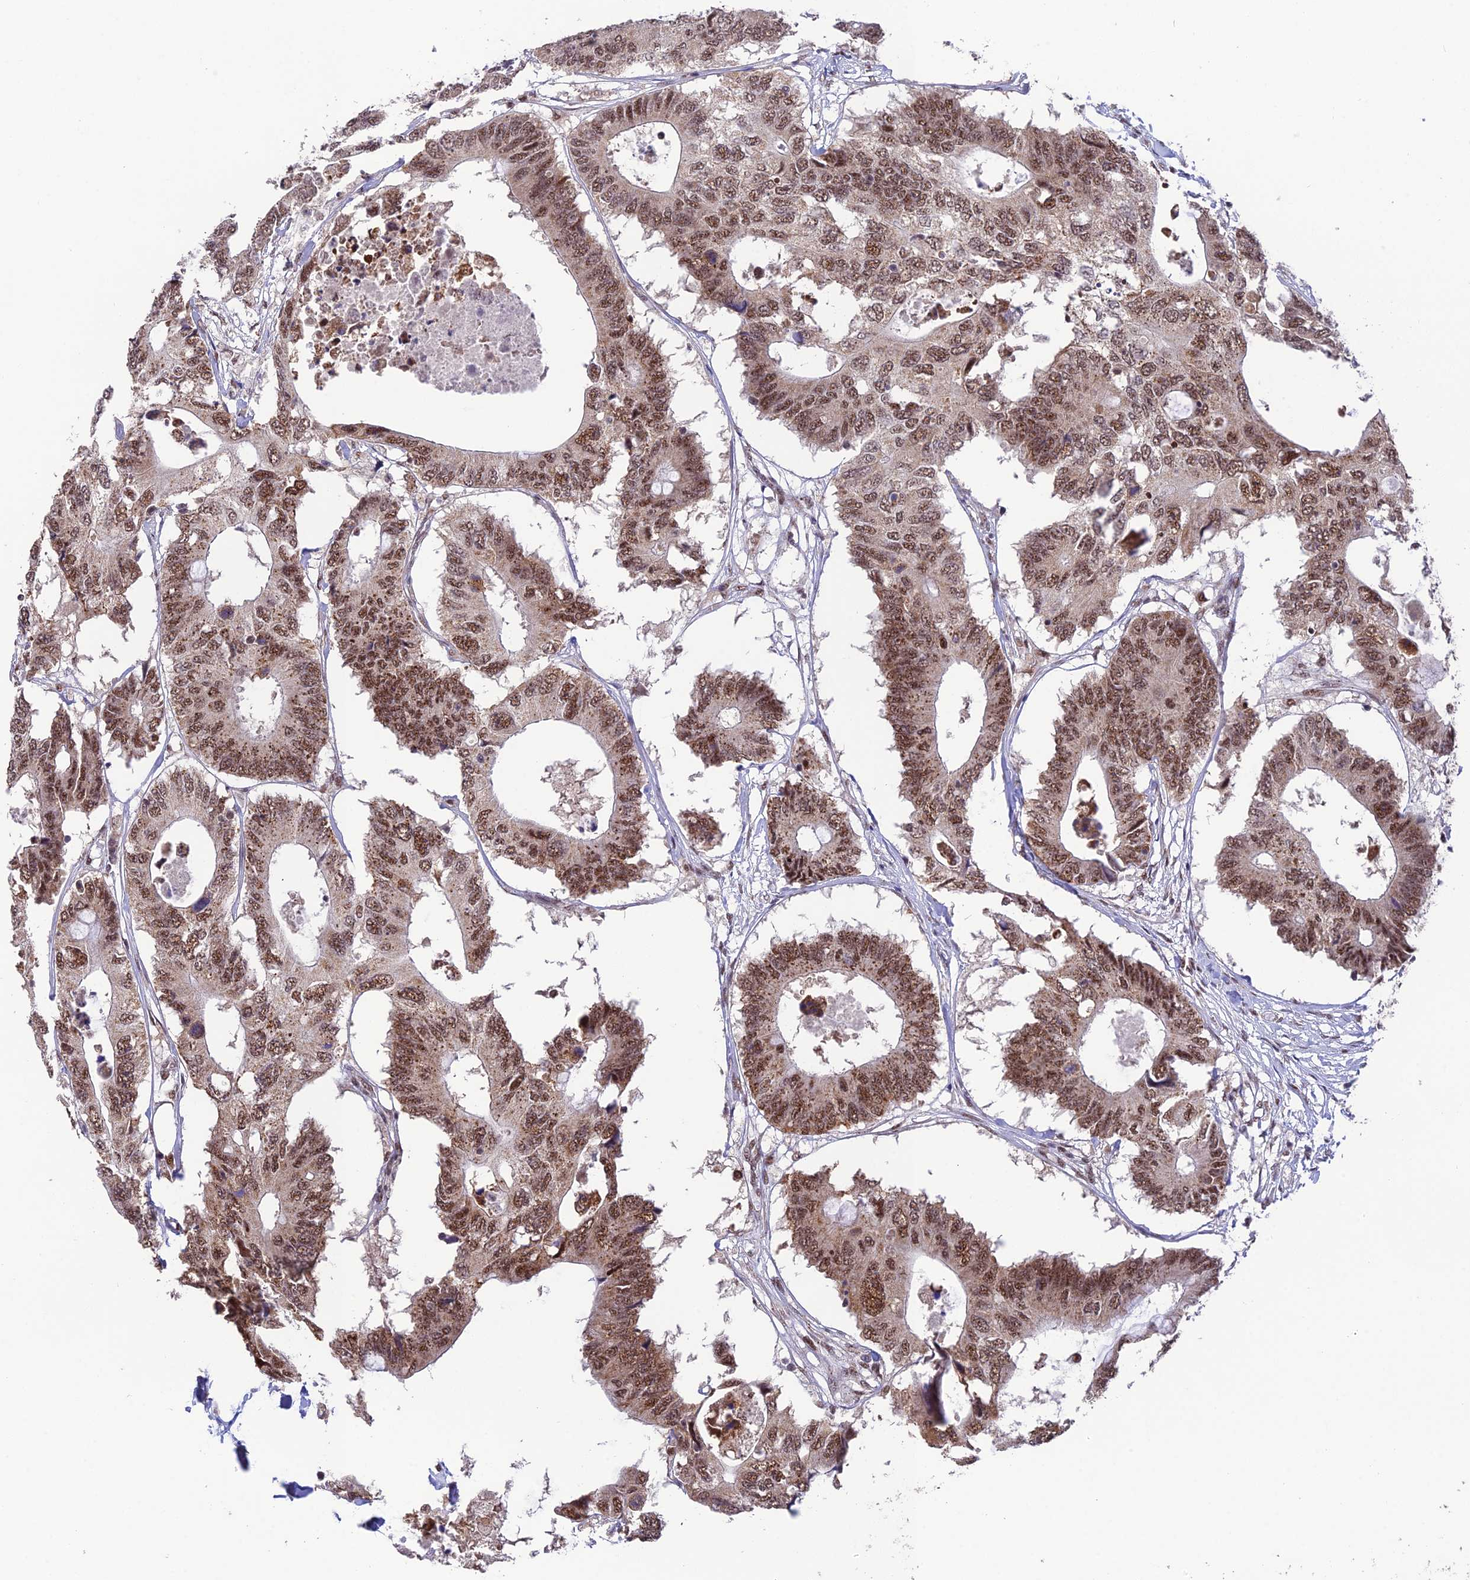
{"staining": {"intensity": "moderate", "quantity": ">75%", "location": "nuclear"}, "tissue": "colorectal cancer", "cell_type": "Tumor cells", "image_type": "cancer", "snomed": [{"axis": "morphology", "description": "Adenocarcinoma, NOS"}, {"axis": "topography", "description": "Colon"}], "caption": "A medium amount of moderate nuclear positivity is identified in approximately >75% of tumor cells in colorectal cancer tissue.", "gene": "THOC7", "patient": {"sex": "male", "age": 71}}